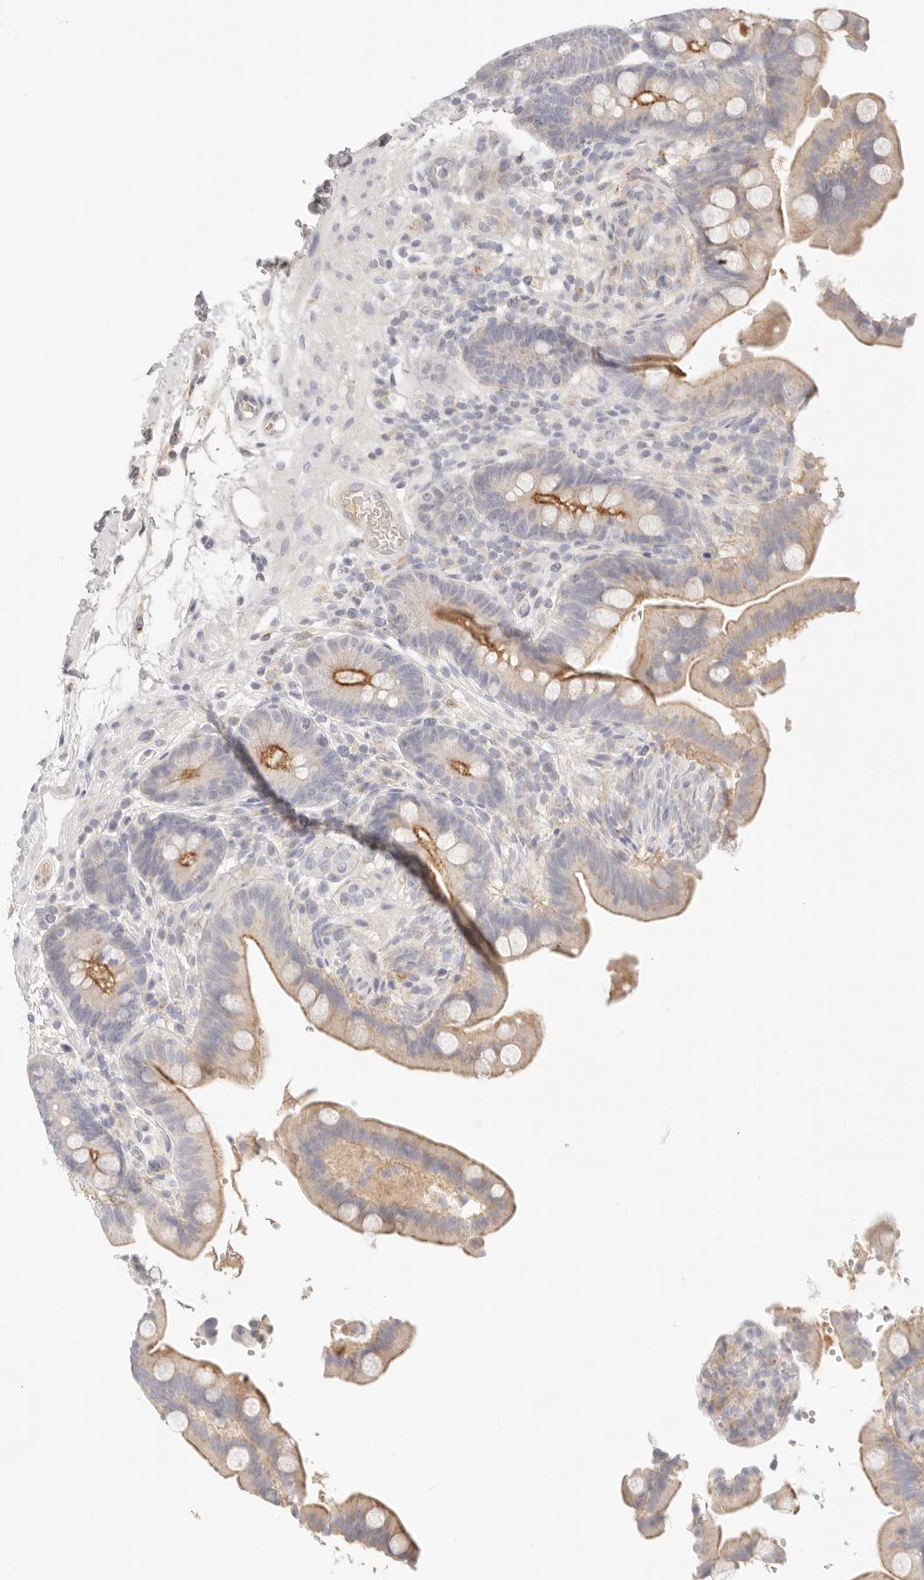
{"staining": {"intensity": "negative", "quantity": "none", "location": "none"}, "tissue": "colon", "cell_type": "Endothelial cells", "image_type": "normal", "snomed": [{"axis": "morphology", "description": "Normal tissue, NOS"}, {"axis": "topography", "description": "Smooth muscle"}, {"axis": "topography", "description": "Colon"}], "caption": "A micrograph of colon stained for a protein displays no brown staining in endothelial cells.", "gene": "CEP120", "patient": {"sex": "male", "age": 73}}